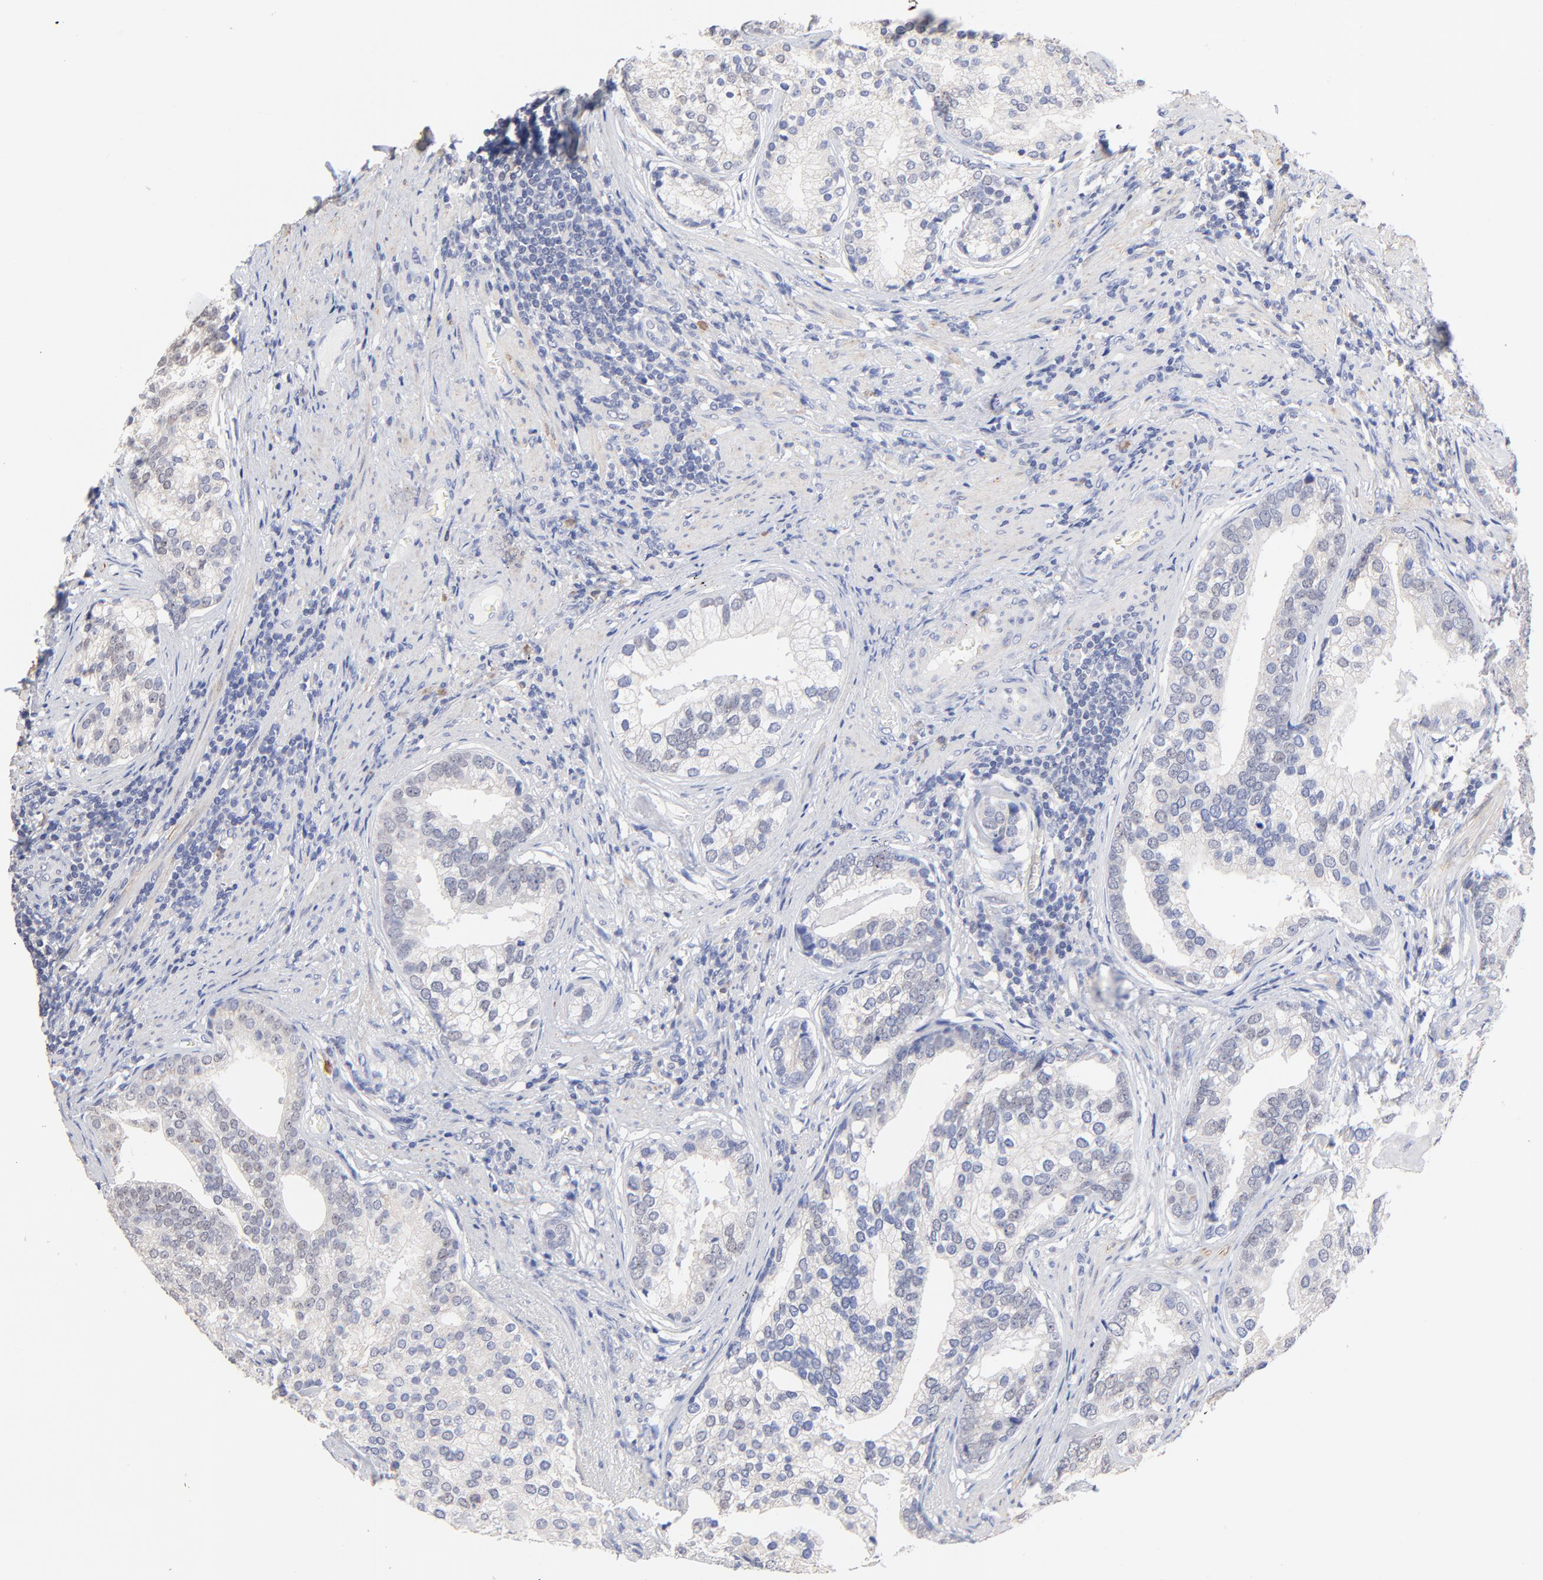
{"staining": {"intensity": "negative", "quantity": "none", "location": "none"}, "tissue": "prostate cancer", "cell_type": "Tumor cells", "image_type": "cancer", "snomed": [{"axis": "morphology", "description": "Adenocarcinoma, Low grade"}, {"axis": "topography", "description": "Prostate"}], "caption": "This is an immunohistochemistry (IHC) image of human adenocarcinoma (low-grade) (prostate). There is no expression in tumor cells.", "gene": "TWNK", "patient": {"sex": "male", "age": 71}}